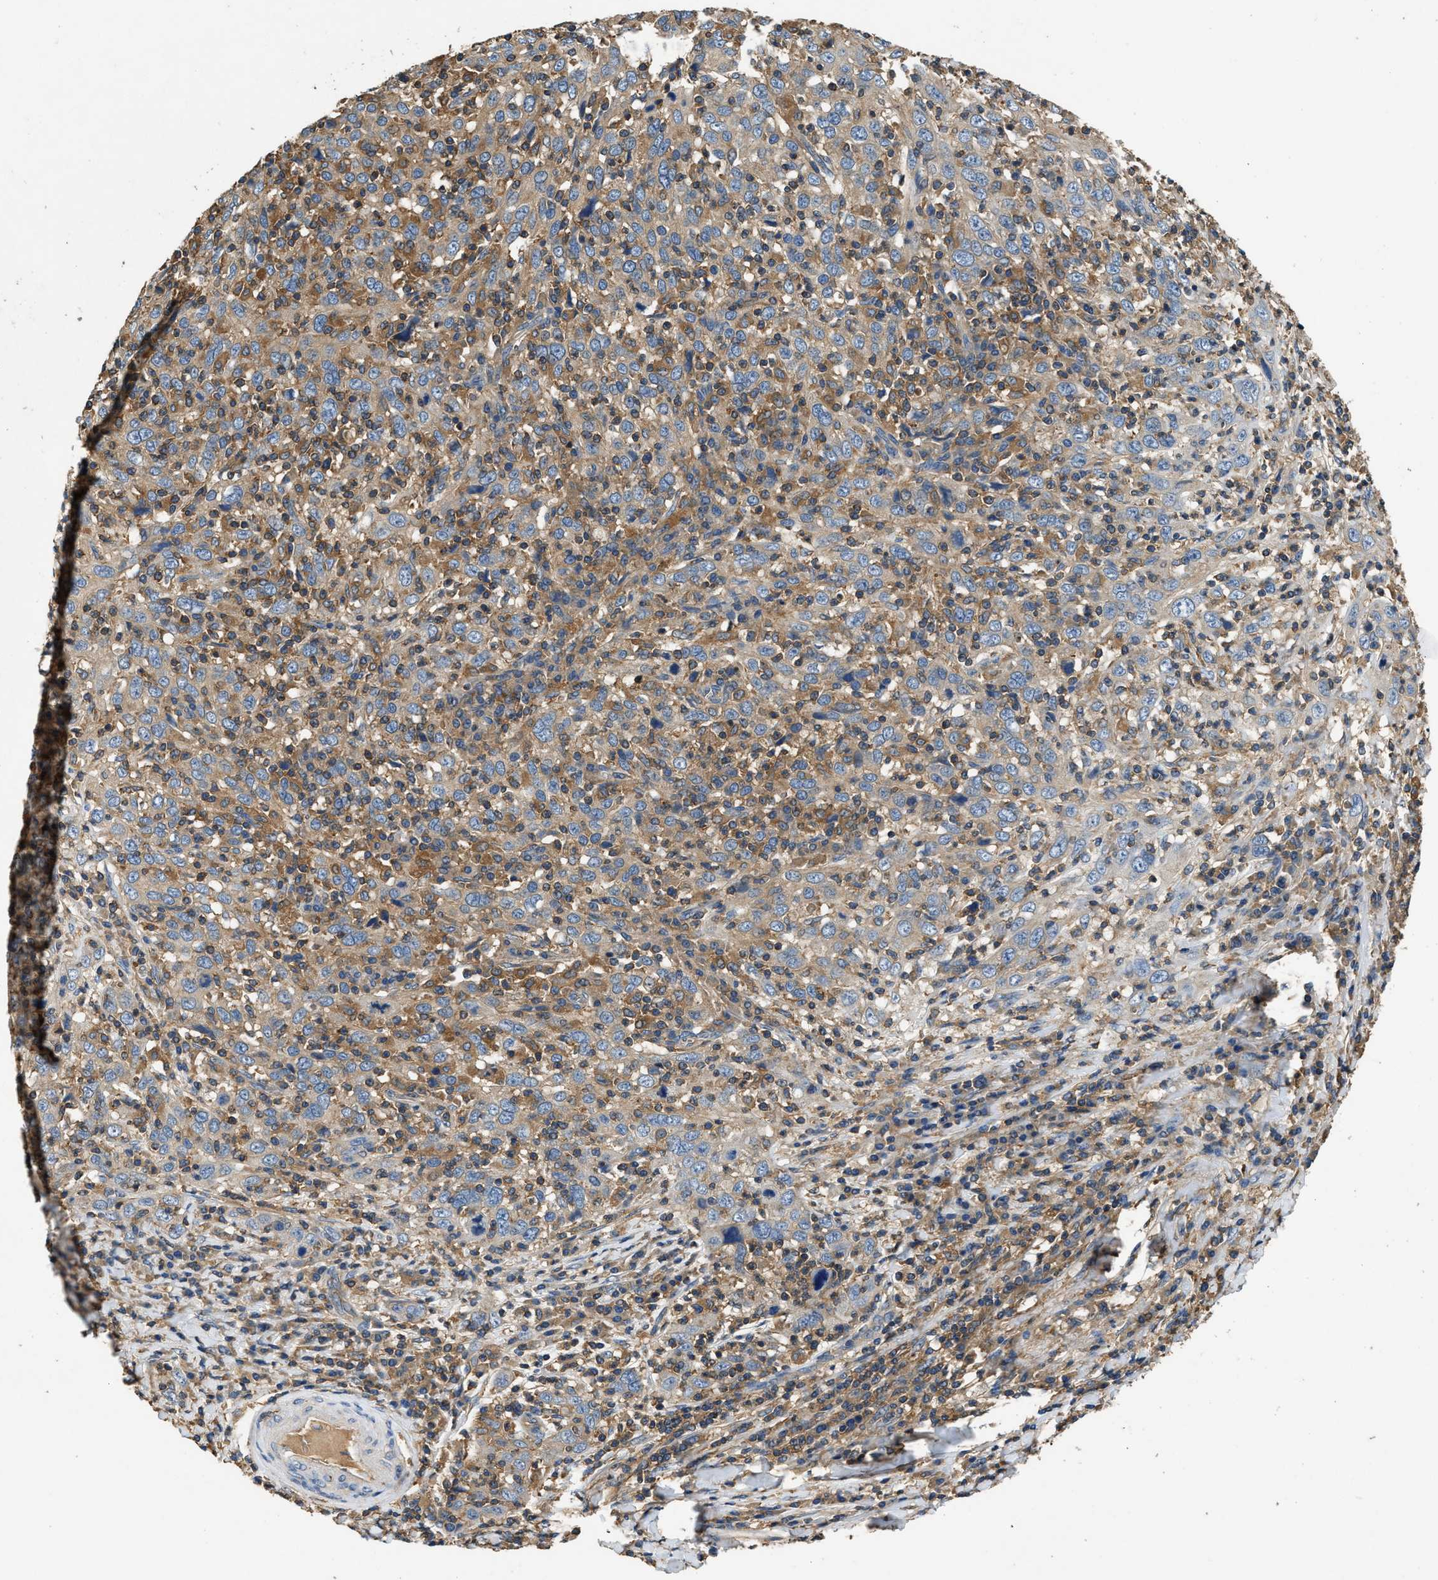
{"staining": {"intensity": "negative", "quantity": "none", "location": "none"}, "tissue": "cervical cancer", "cell_type": "Tumor cells", "image_type": "cancer", "snomed": [{"axis": "morphology", "description": "Squamous cell carcinoma, NOS"}, {"axis": "topography", "description": "Cervix"}], "caption": "Photomicrograph shows no protein staining in tumor cells of cervical cancer (squamous cell carcinoma) tissue.", "gene": "BLOC1S1", "patient": {"sex": "female", "age": 46}}